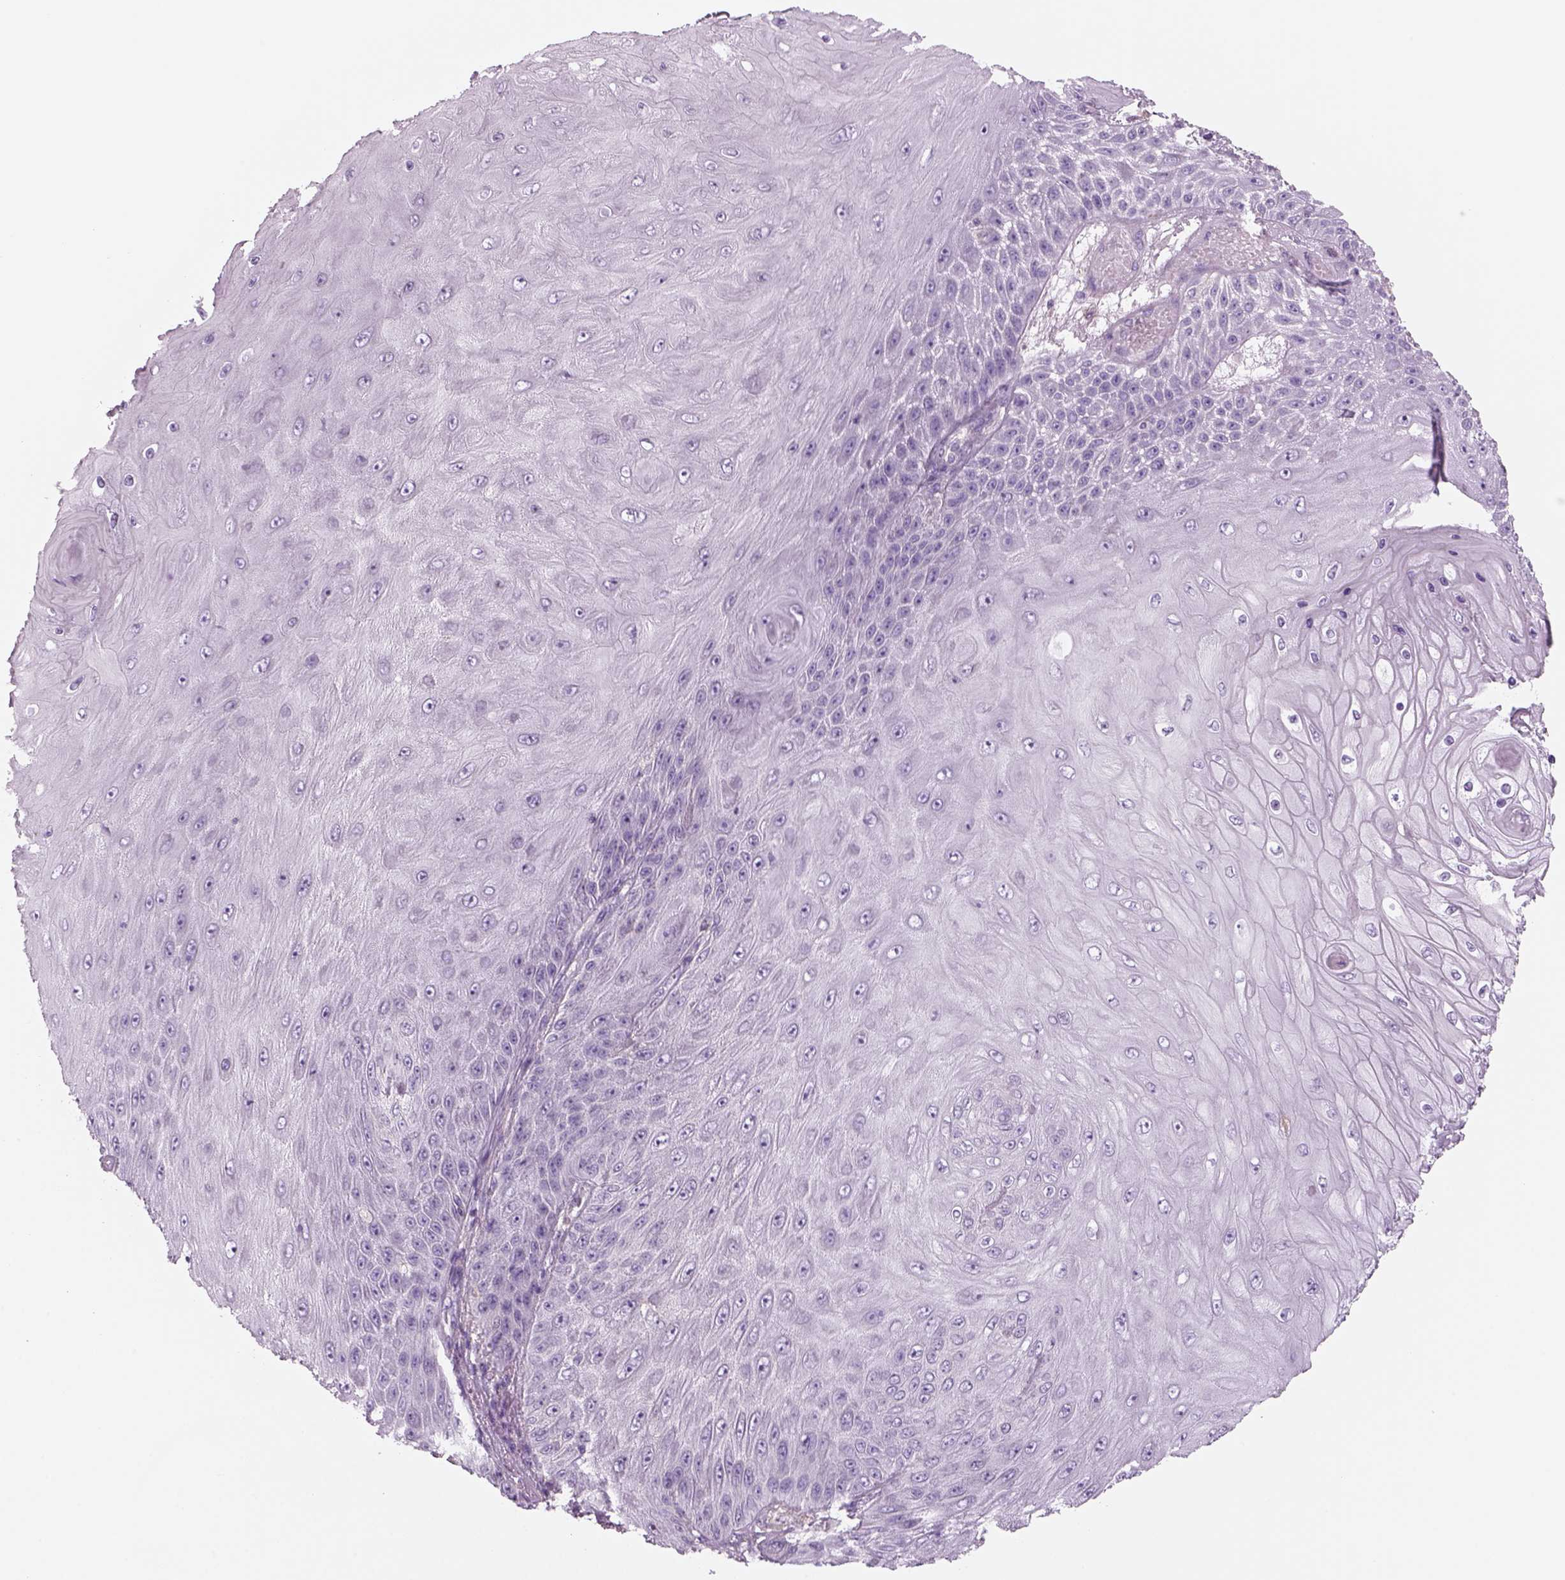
{"staining": {"intensity": "negative", "quantity": "none", "location": "none"}, "tissue": "skin cancer", "cell_type": "Tumor cells", "image_type": "cancer", "snomed": [{"axis": "morphology", "description": "Squamous cell carcinoma, NOS"}, {"axis": "topography", "description": "Skin"}], "caption": "Human squamous cell carcinoma (skin) stained for a protein using immunohistochemistry (IHC) displays no expression in tumor cells.", "gene": "SLC1A7", "patient": {"sex": "male", "age": 62}}